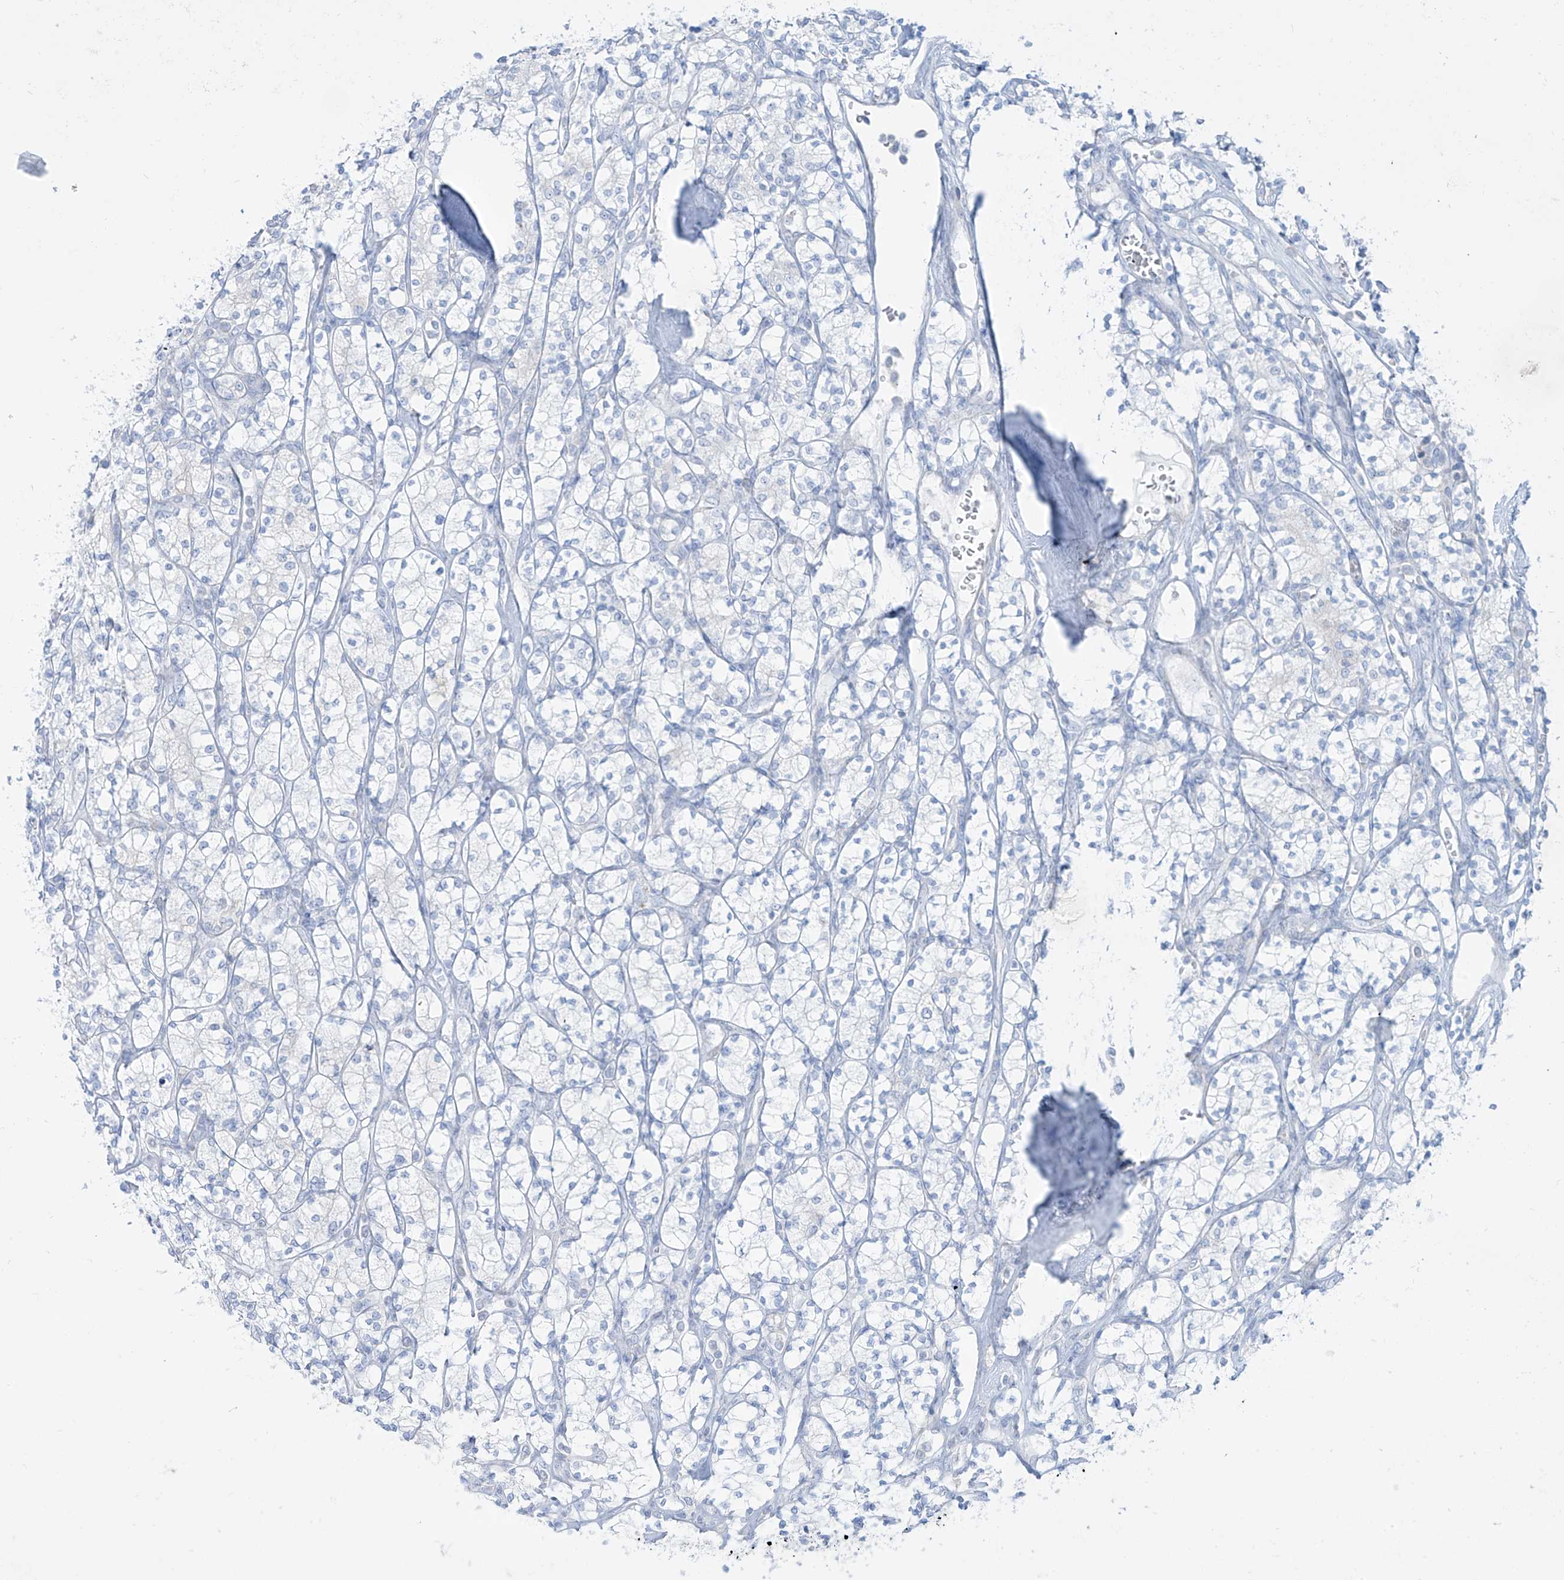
{"staining": {"intensity": "negative", "quantity": "none", "location": "none"}, "tissue": "renal cancer", "cell_type": "Tumor cells", "image_type": "cancer", "snomed": [{"axis": "morphology", "description": "Adenocarcinoma, NOS"}, {"axis": "topography", "description": "Kidney"}], "caption": "Human adenocarcinoma (renal) stained for a protein using immunohistochemistry (IHC) displays no expression in tumor cells.", "gene": "SLC26A3", "patient": {"sex": "male", "age": 77}}